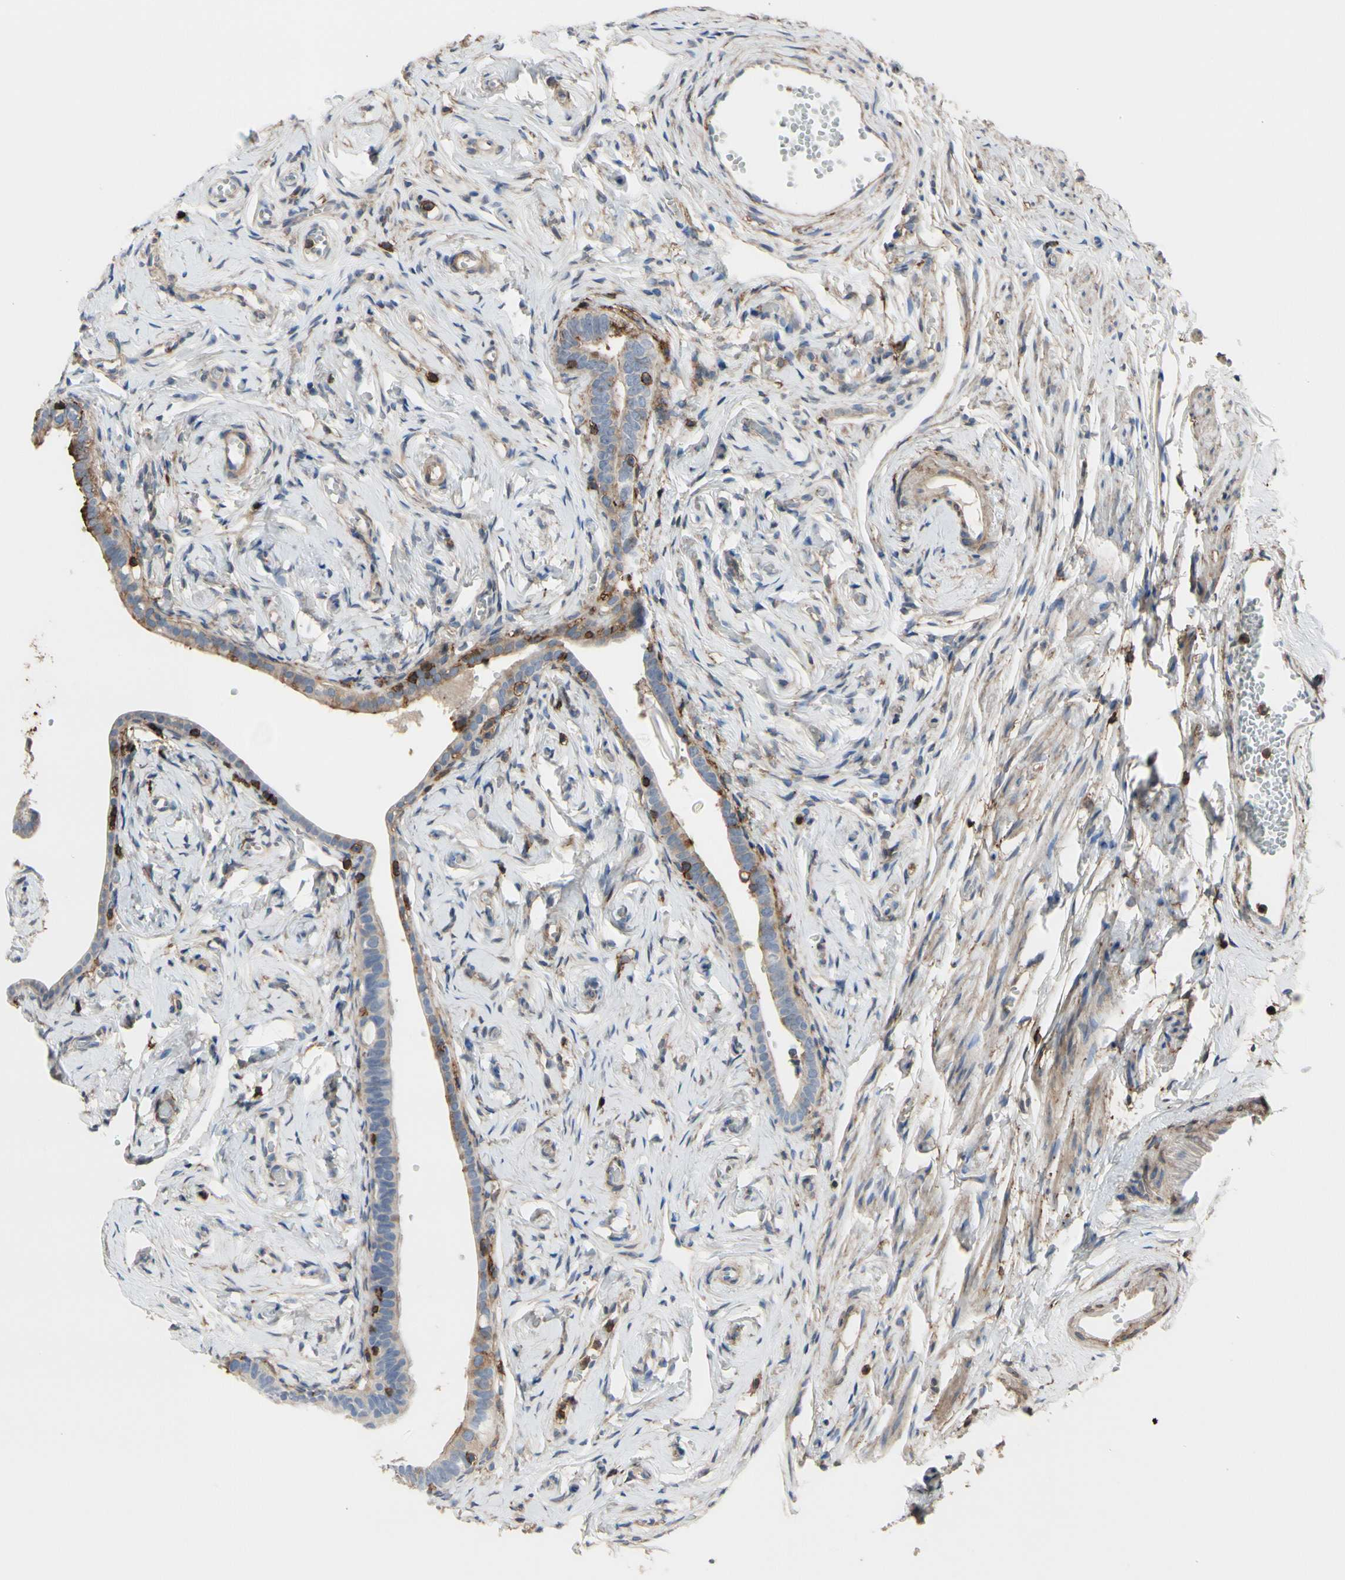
{"staining": {"intensity": "weak", "quantity": ">75%", "location": "cytoplasmic/membranous"}, "tissue": "fallopian tube", "cell_type": "Glandular cells", "image_type": "normal", "snomed": [{"axis": "morphology", "description": "Normal tissue, NOS"}, {"axis": "topography", "description": "Fallopian tube"}], "caption": "Immunohistochemistry micrograph of normal fallopian tube stained for a protein (brown), which displays low levels of weak cytoplasmic/membranous staining in about >75% of glandular cells.", "gene": "ANXA6", "patient": {"sex": "female", "age": 71}}